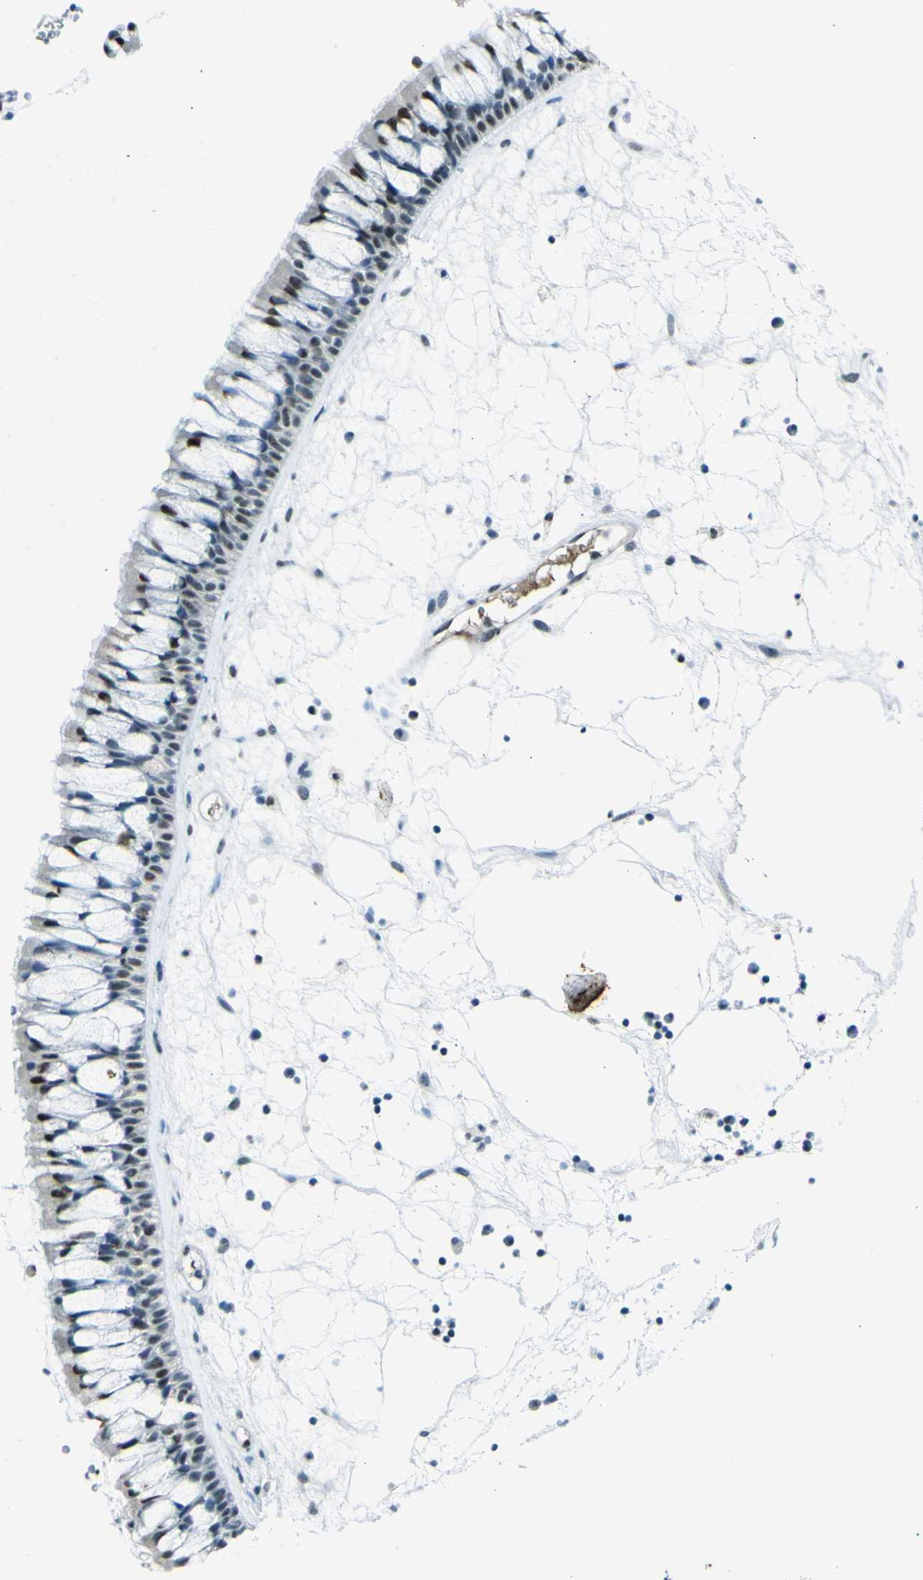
{"staining": {"intensity": "moderate", "quantity": "25%-75%", "location": "cytoplasmic/membranous"}, "tissue": "nasopharynx", "cell_type": "Respiratory epithelial cells", "image_type": "normal", "snomed": [{"axis": "morphology", "description": "Normal tissue, NOS"}, {"axis": "morphology", "description": "Inflammation, NOS"}, {"axis": "topography", "description": "Nasopharynx"}], "caption": "Immunohistochemistry (IHC) micrograph of unremarkable nasopharynx: human nasopharynx stained using immunohistochemistry (IHC) exhibits medium levels of moderate protein expression localized specifically in the cytoplasmic/membranous of respiratory epithelial cells, appearing as a cytoplasmic/membranous brown color.", "gene": "CEBPG", "patient": {"sex": "male", "age": 48}}